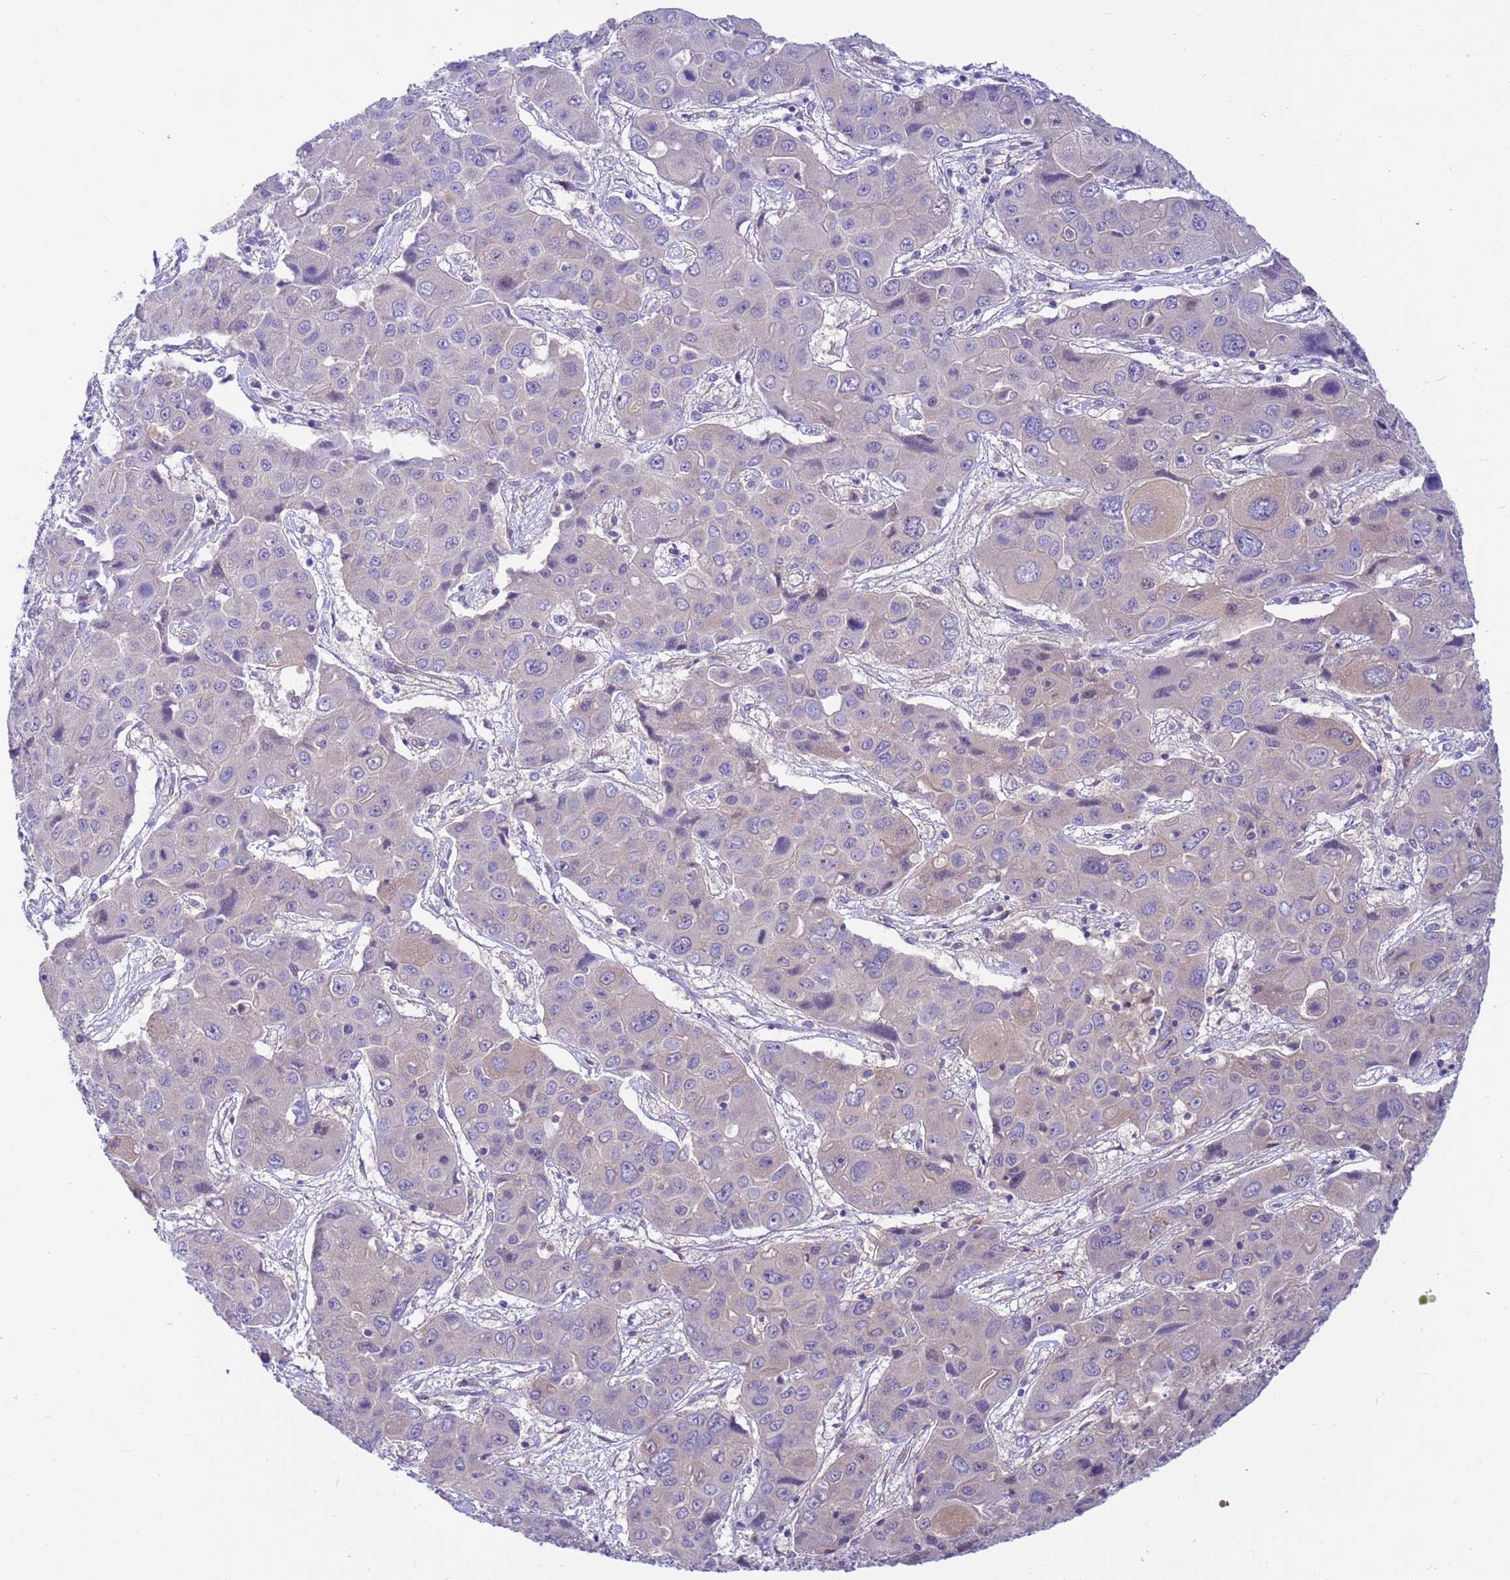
{"staining": {"intensity": "negative", "quantity": "none", "location": "none"}, "tissue": "liver cancer", "cell_type": "Tumor cells", "image_type": "cancer", "snomed": [{"axis": "morphology", "description": "Cholangiocarcinoma"}, {"axis": "topography", "description": "Liver"}], "caption": "Human liver cancer (cholangiocarcinoma) stained for a protein using immunohistochemistry (IHC) reveals no staining in tumor cells.", "gene": "PPP2CB", "patient": {"sex": "male", "age": 67}}